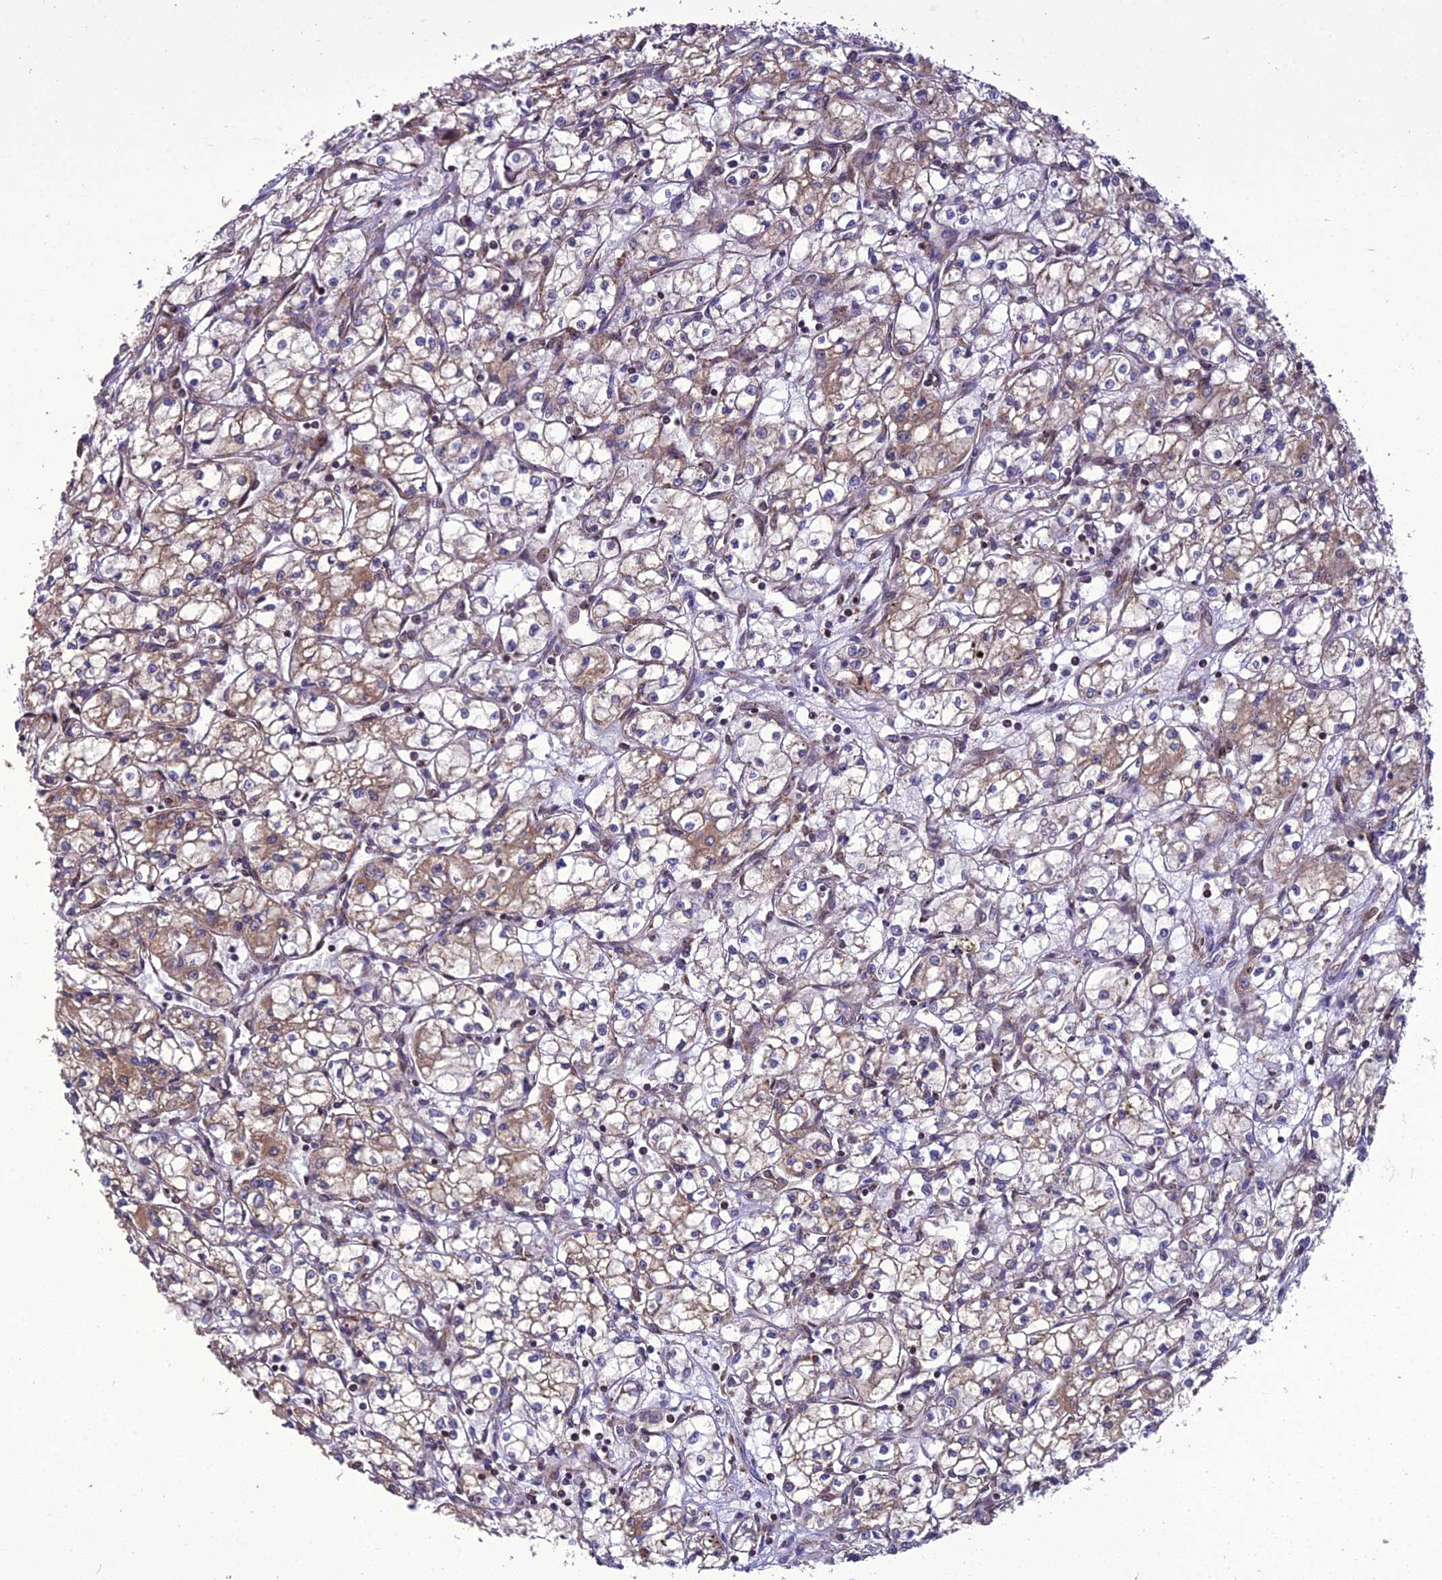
{"staining": {"intensity": "moderate", "quantity": "25%-75%", "location": "cytoplasmic/membranous"}, "tissue": "renal cancer", "cell_type": "Tumor cells", "image_type": "cancer", "snomed": [{"axis": "morphology", "description": "Adenocarcinoma, NOS"}, {"axis": "topography", "description": "Kidney"}], "caption": "Protein analysis of adenocarcinoma (renal) tissue reveals moderate cytoplasmic/membranous staining in approximately 25%-75% of tumor cells. (DAB (3,3'-diaminobenzidine) = brown stain, brightfield microscopy at high magnification).", "gene": "GIMAP1", "patient": {"sex": "male", "age": 59}}